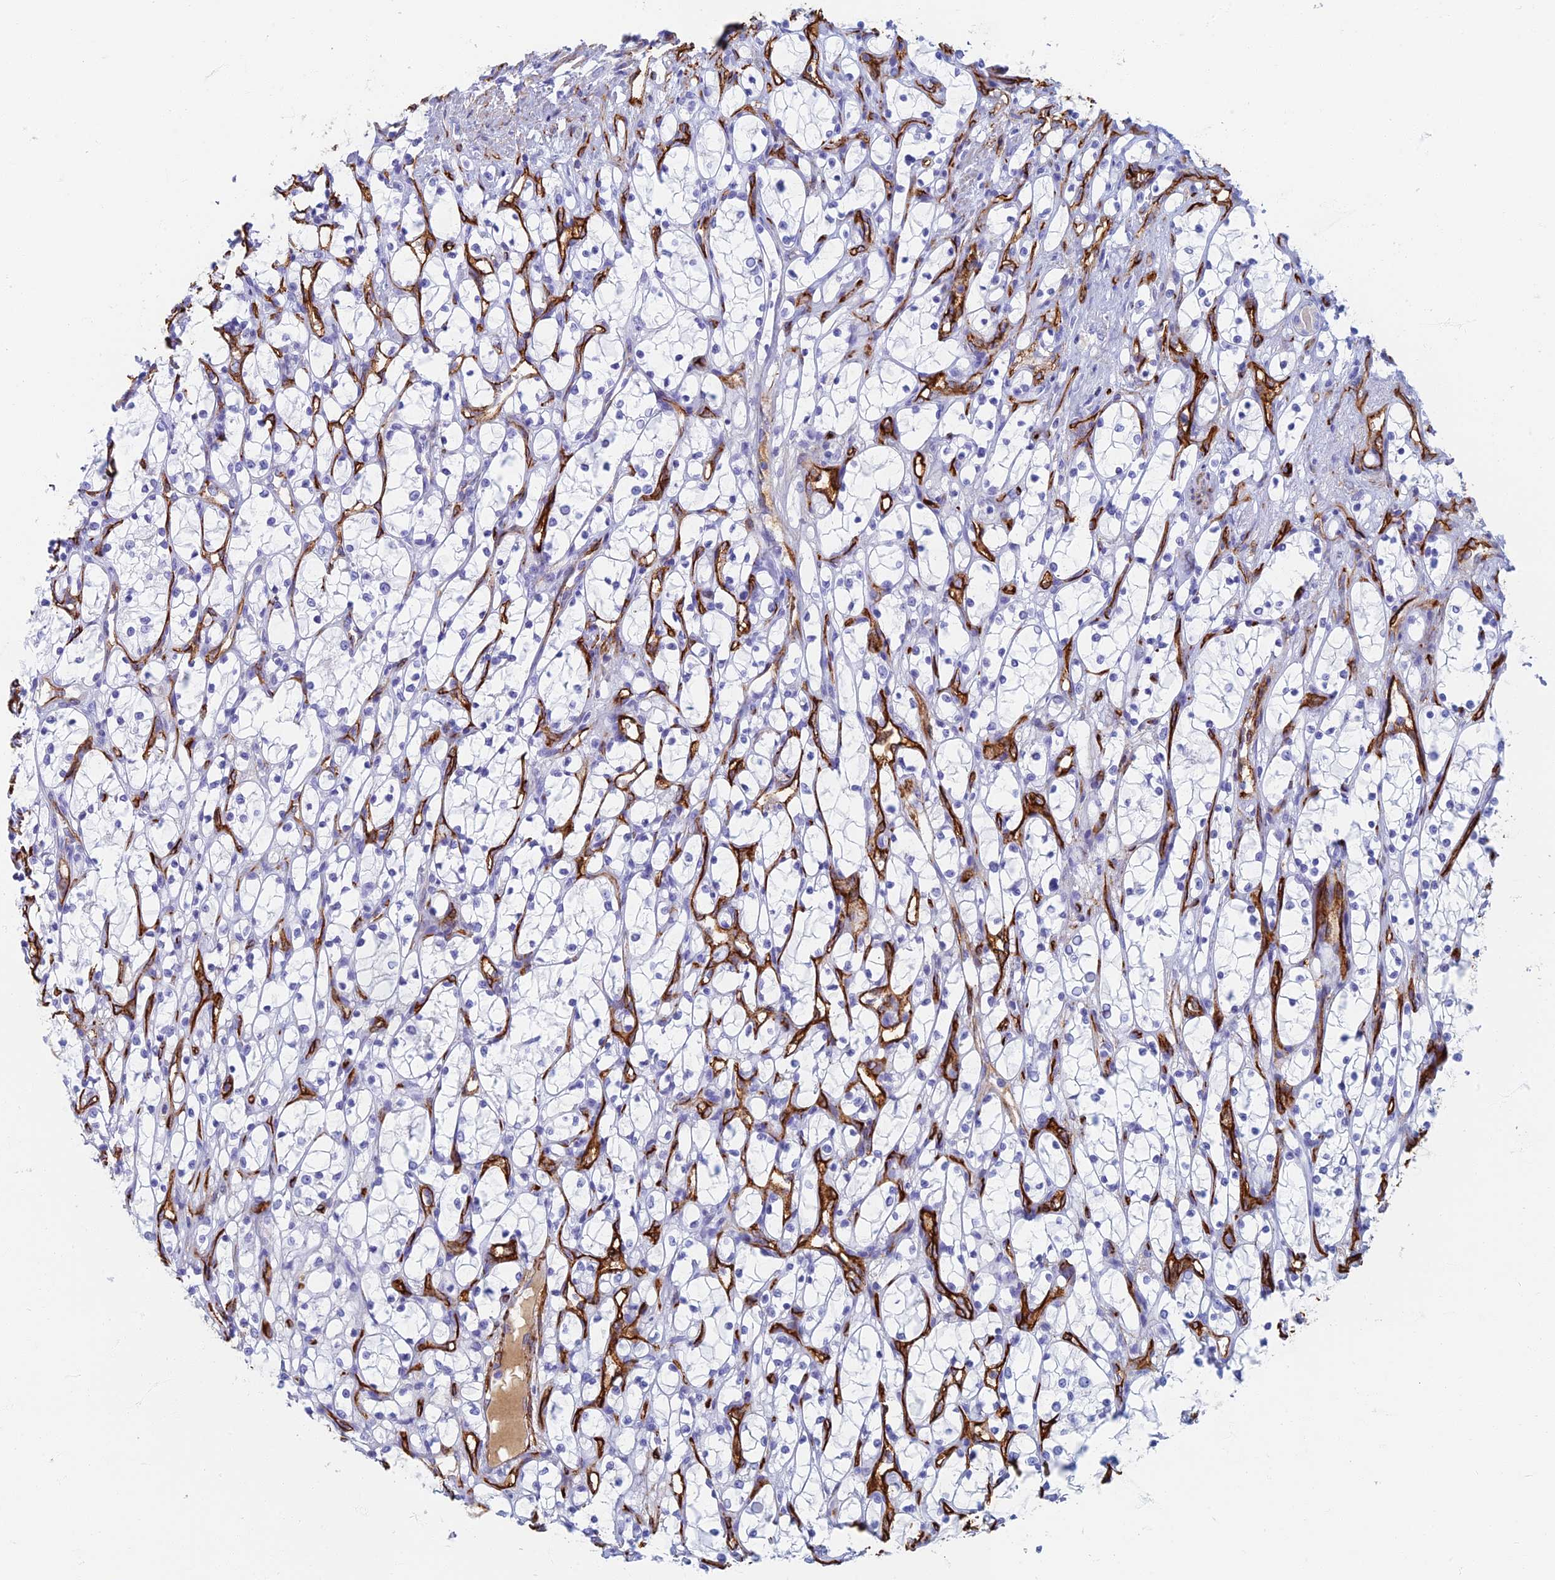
{"staining": {"intensity": "negative", "quantity": "none", "location": "none"}, "tissue": "renal cancer", "cell_type": "Tumor cells", "image_type": "cancer", "snomed": [{"axis": "morphology", "description": "Adenocarcinoma, NOS"}, {"axis": "topography", "description": "Kidney"}], "caption": "A high-resolution micrograph shows immunohistochemistry (IHC) staining of renal cancer, which shows no significant expression in tumor cells.", "gene": "ETFRF1", "patient": {"sex": "female", "age": 69}}